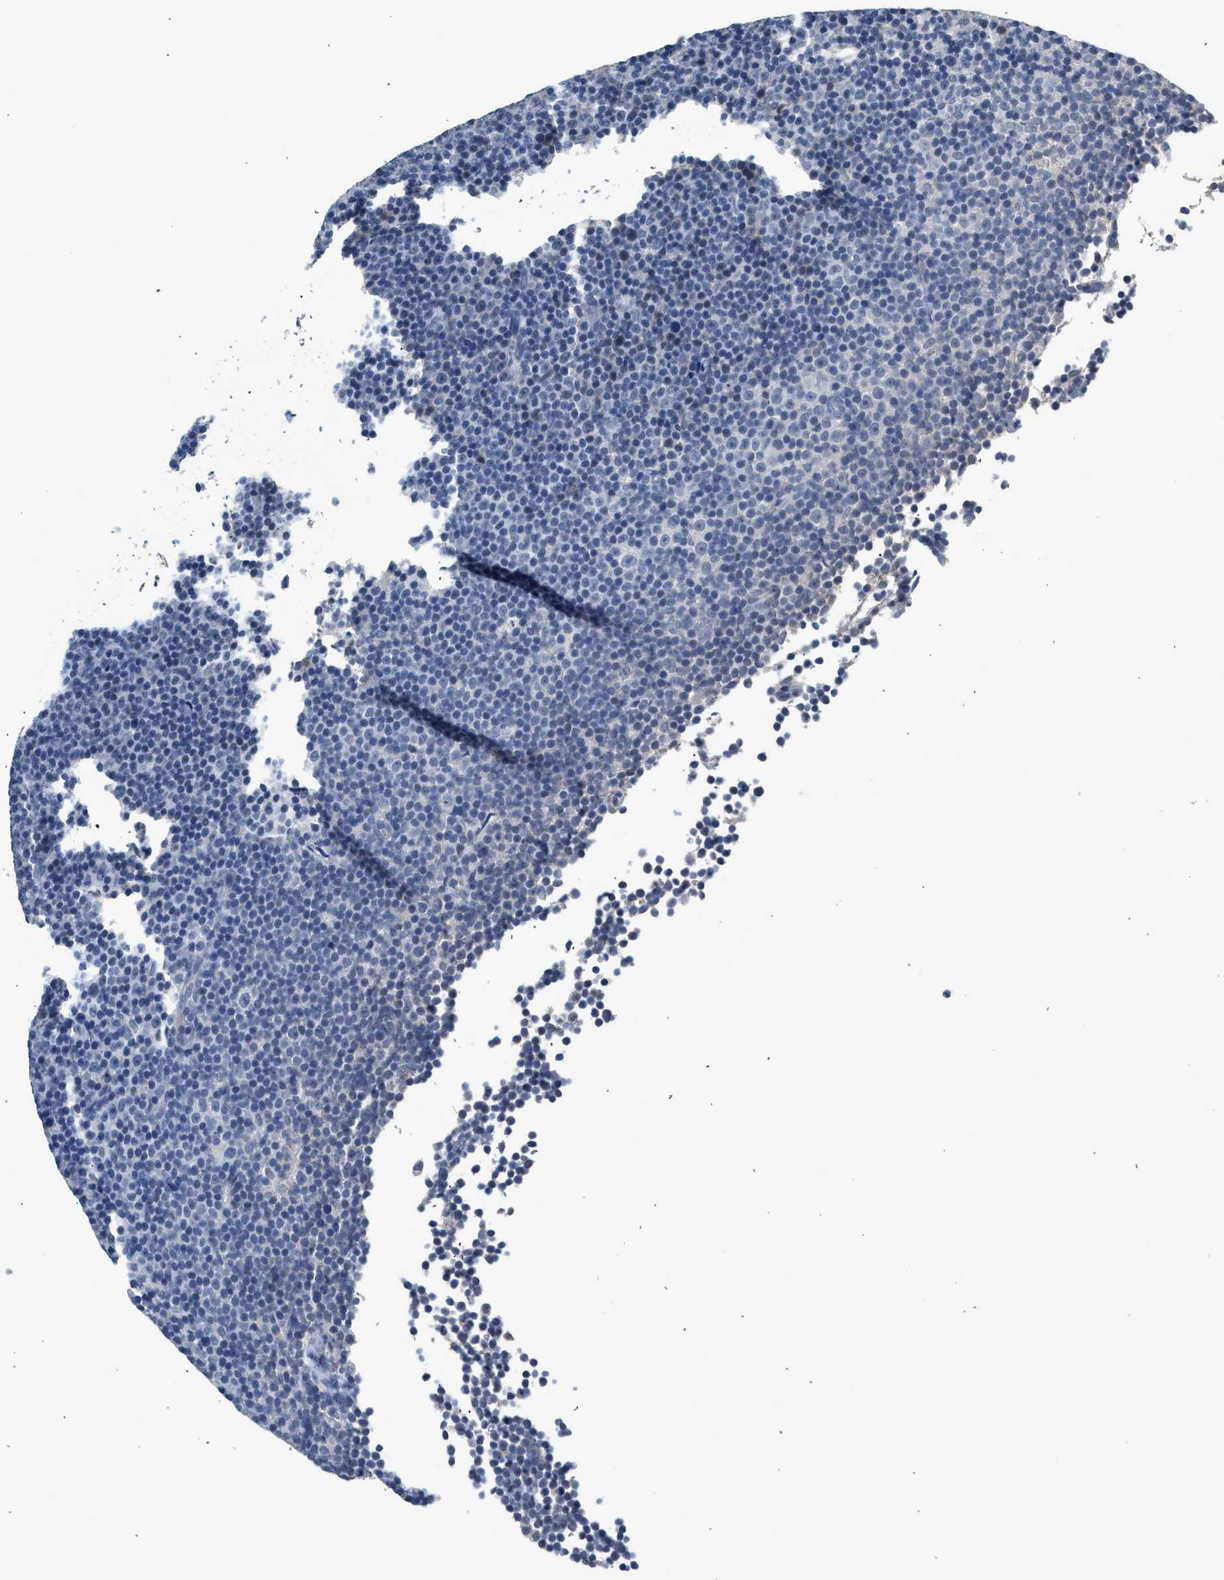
{"staining": {"intensity": "negative", "quantity": "none", "location": "none"}, "tissue": "lymphoma", "cell_type": "Tumor cells", "image_type": "cancer", "snomed": [{"axis": "morphology", "description": "Malignant lymphoma, non-Hodgkin's type, Low grade"}, {"axis": "topography", "description": "Lymph node"}], "caption": "Immunohistochemistry micrograph of lymphoma stained for a protein (brown), which shows no positivity in tumor cells.", "gene": "CSF3R", "patient": {"sex": "female", "age": 67}}